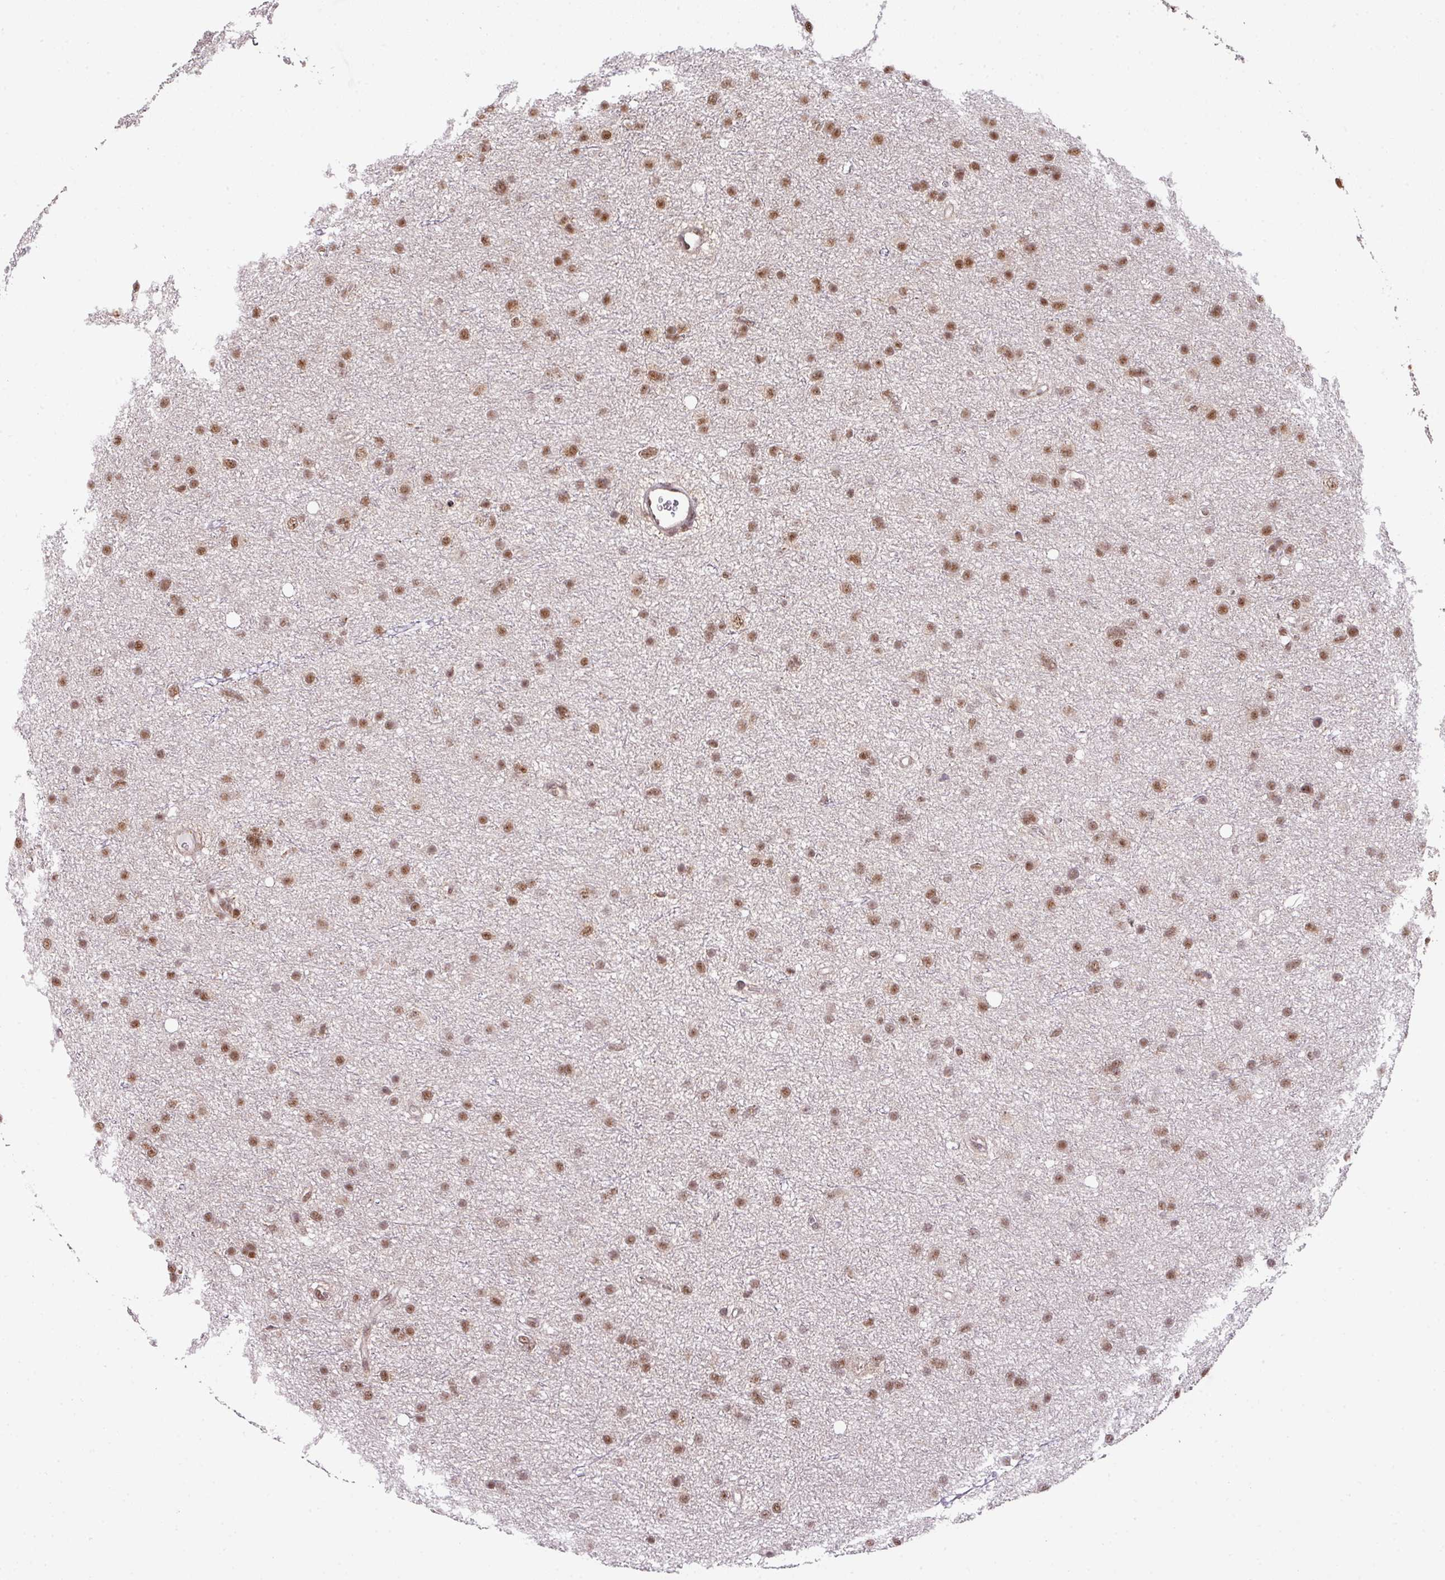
{"staining": {"intensity": "moderate", "quantity": ">75%", "location": "nuclear"}, "tissue": "glioma", "cell_type": "Tumor cells", "image_type": "cancer", "snomed": [{"axis": "morphology", "description": "Glioma, malignant, Low grade"}, {"axis": "topography", "description": "Cerebral cortex"}], "caption": "Immunohistochemistry (IHC) image of human glioma stained for a protein (brown), which reveals medium levels of moderate nuclear staining in approximately >75% of tumor cells.", "gene": "PLK1", "patient": {"sex": "female", "age": 39}}